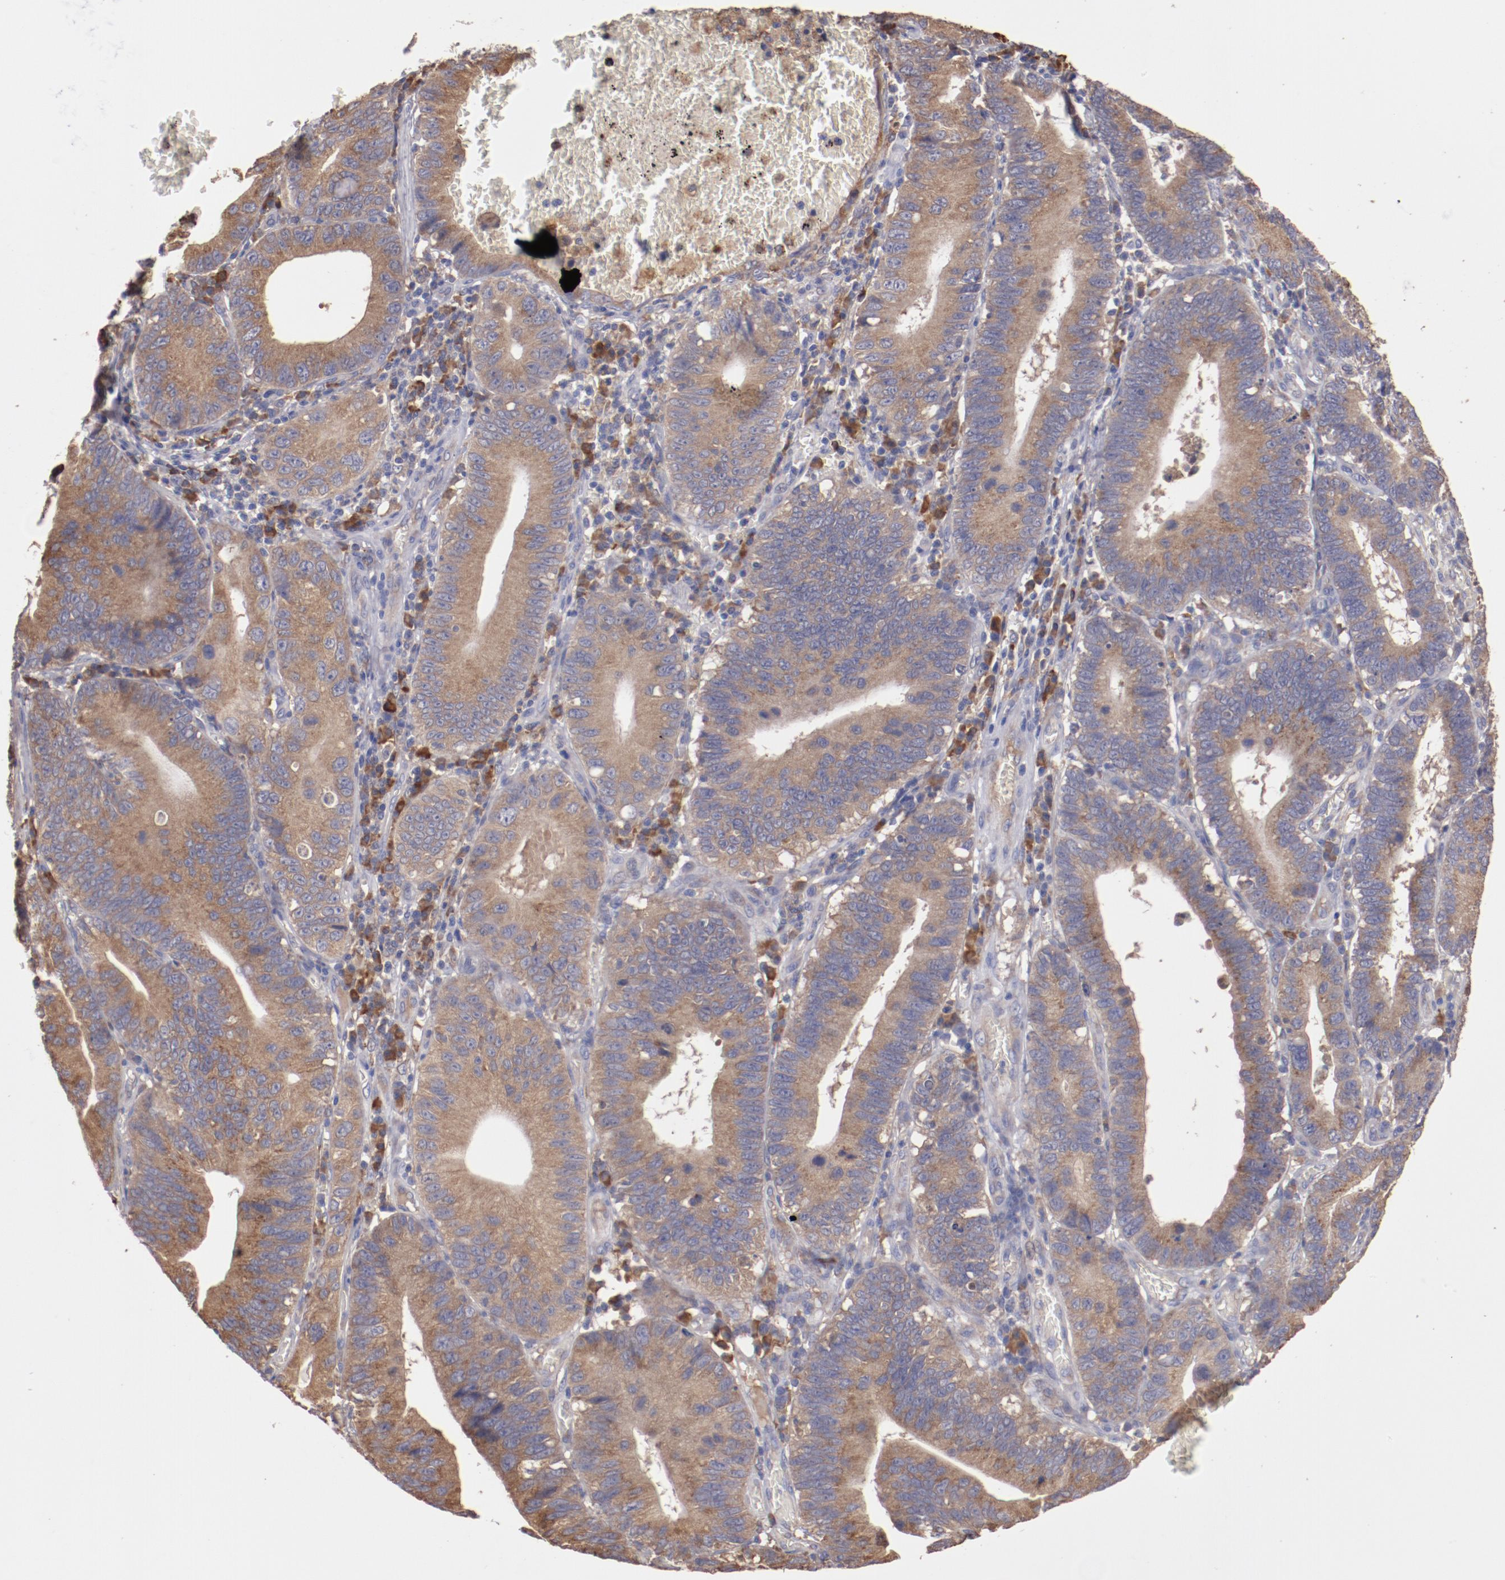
{"staining": {"intensity": "weak", "quantity": ">75%", "location": "cytoplasmic/membranous"}, "tissue": "stomach cancer", "cell_type": "Tumor cells", "image_type": "cancer", "snomed": [{"axis": "morphology", "description": "Adenocarcinoma, NOS"}, {"axis": "topography", "description": "Stomach"}, {"axis": "topography", "description": "Gastric cardia"}], "caption": "This photomicrograph reveals immunohistochemistry (IHC) staining of adenocarcinoma (stomach), with low weak cytoplasmic/membranous positivity in about >75% of tumor cells.", "gene": "NFKBIE", "patient": {"sex": "male", "age": 59}}